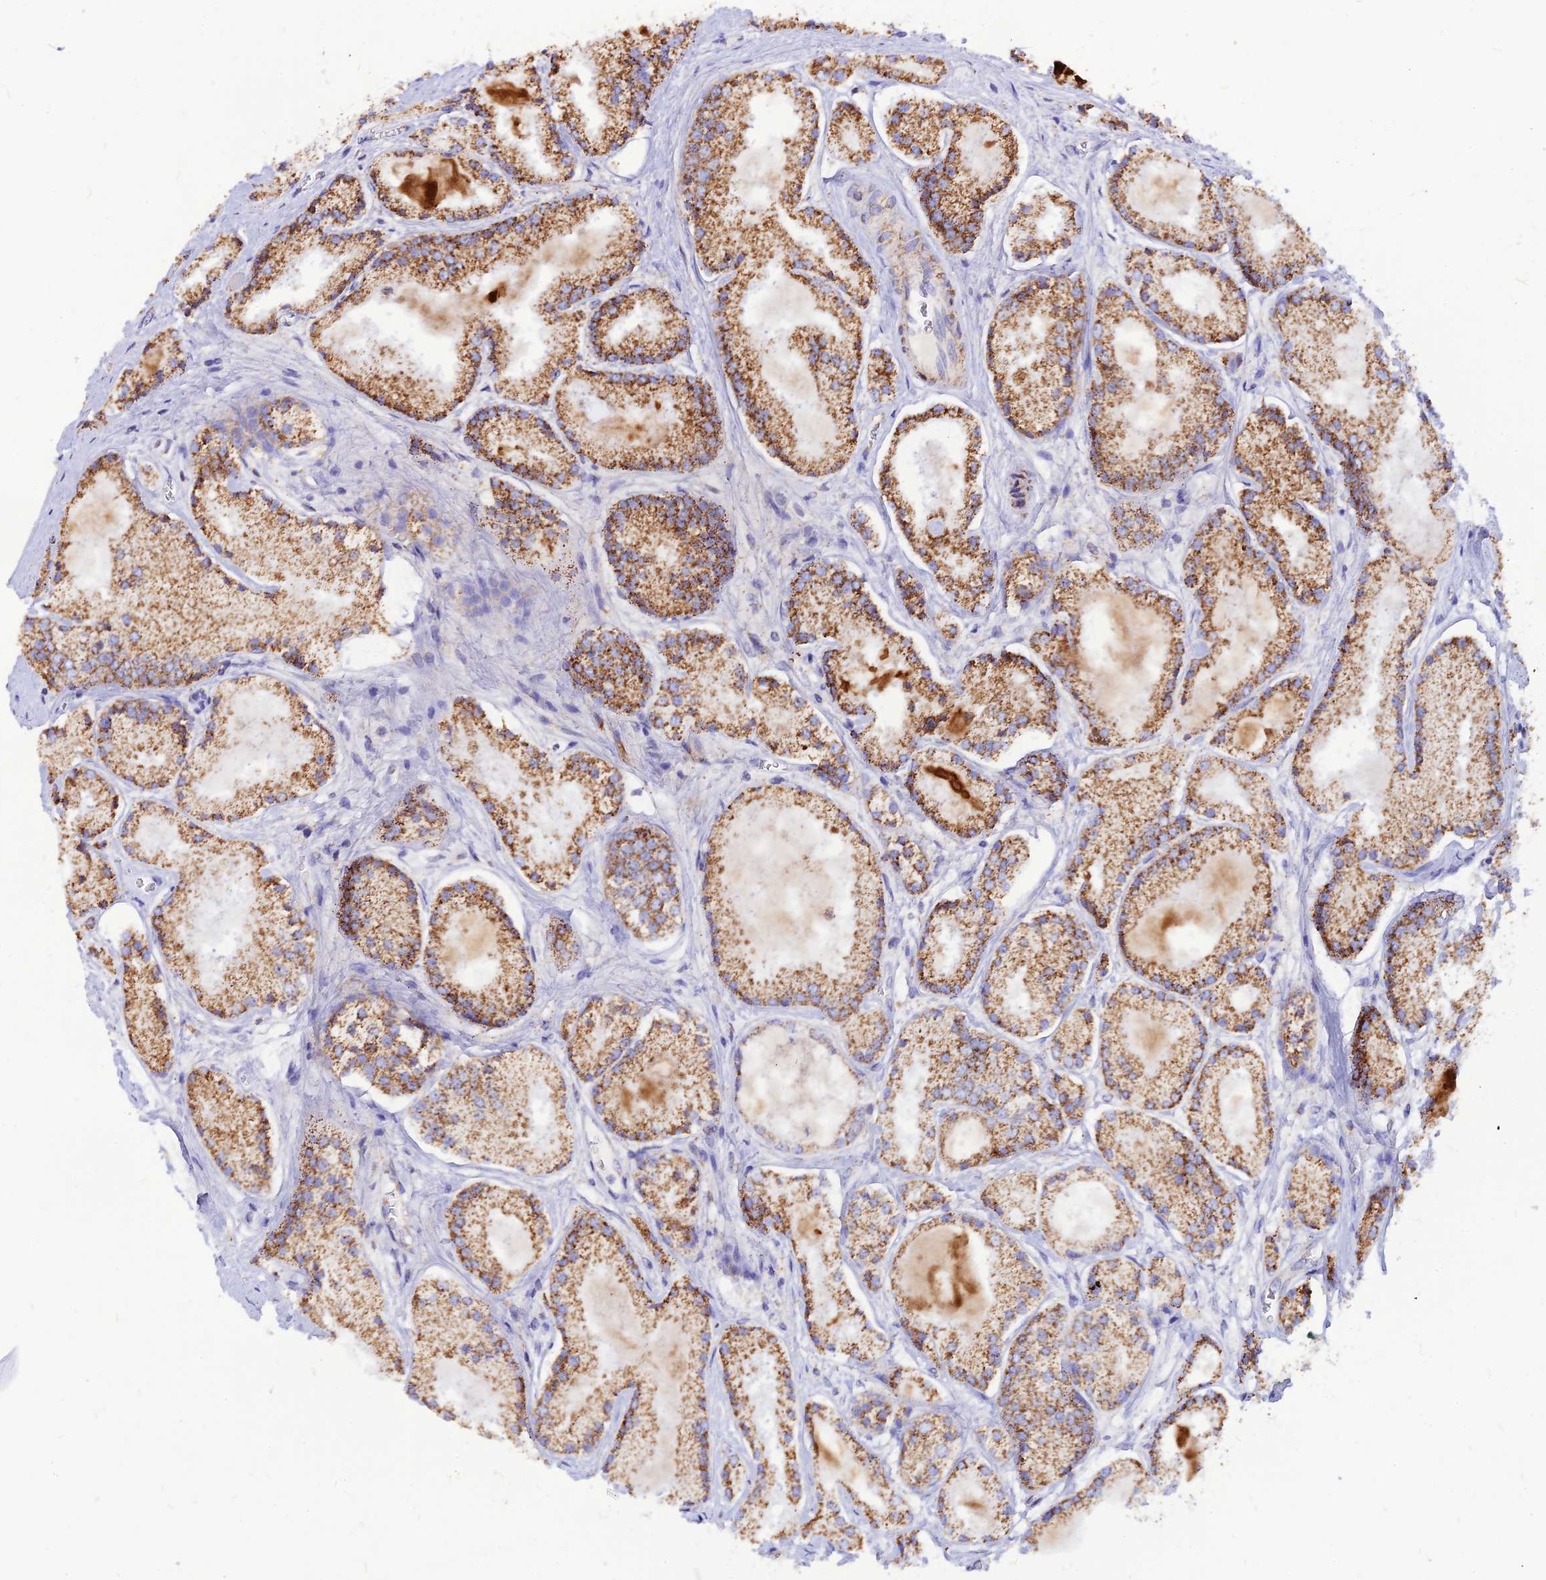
{"staining": {"intensity": "strong", "quantity": ">75%", "location": "cytoplasmic/membranous"}, "tissue": "prostate cancer", "cell_type": "Tumor cells", "image_type": "cancer", "snomed": [{"axis": "morphology", "description": "Adenocarcinoma, High grade"}, {"axis": "topography", "description": "Prostate"}], "caption": "Protein staining displays strong cytoplasmic/membranous positivity in approximately >75% of tumor cells in prostate cancer.", "gene": "ECI1", "patient": {"sex": "male", "age": 67}}